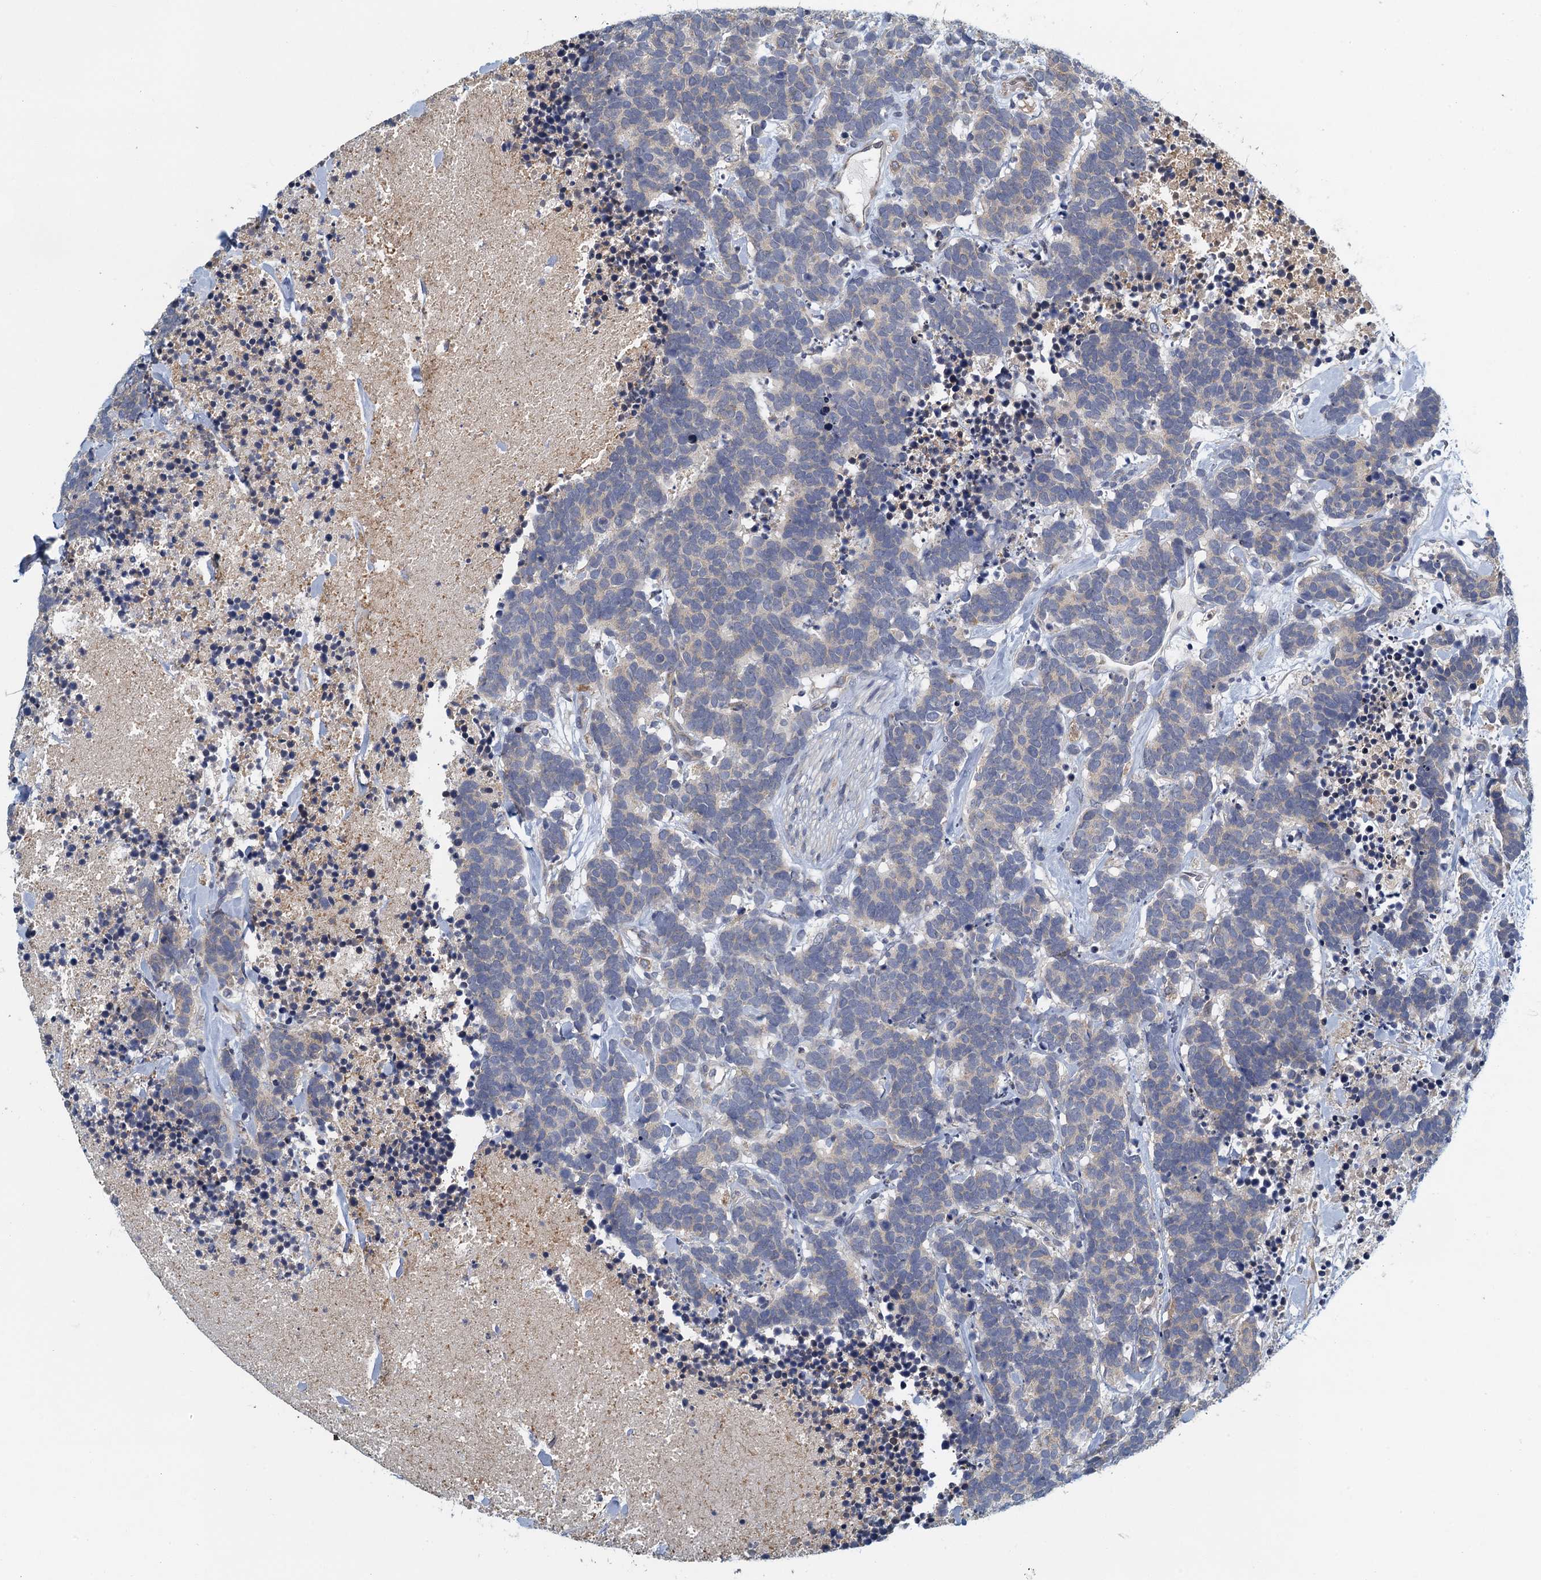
{"staining": {"intensity": "negative", "quantity": "none", "location": "none"}, "tissue": "carcinoid", "cell_type": "Tumor cells", "image_type": "cancer", "snomed": [{"axis": "morphology", "description": "Carcinoma, NOS"}, {"axis": "morphology", "description": "Carcinoid, malignant, NOS"}, {"axis": "topography", "description": "Prostate"}], "caption": "Tumor cells show no significant protein staining in carcinoid.", "gene": "ALG2", "patient": {"sex": "male", "age": 57}}